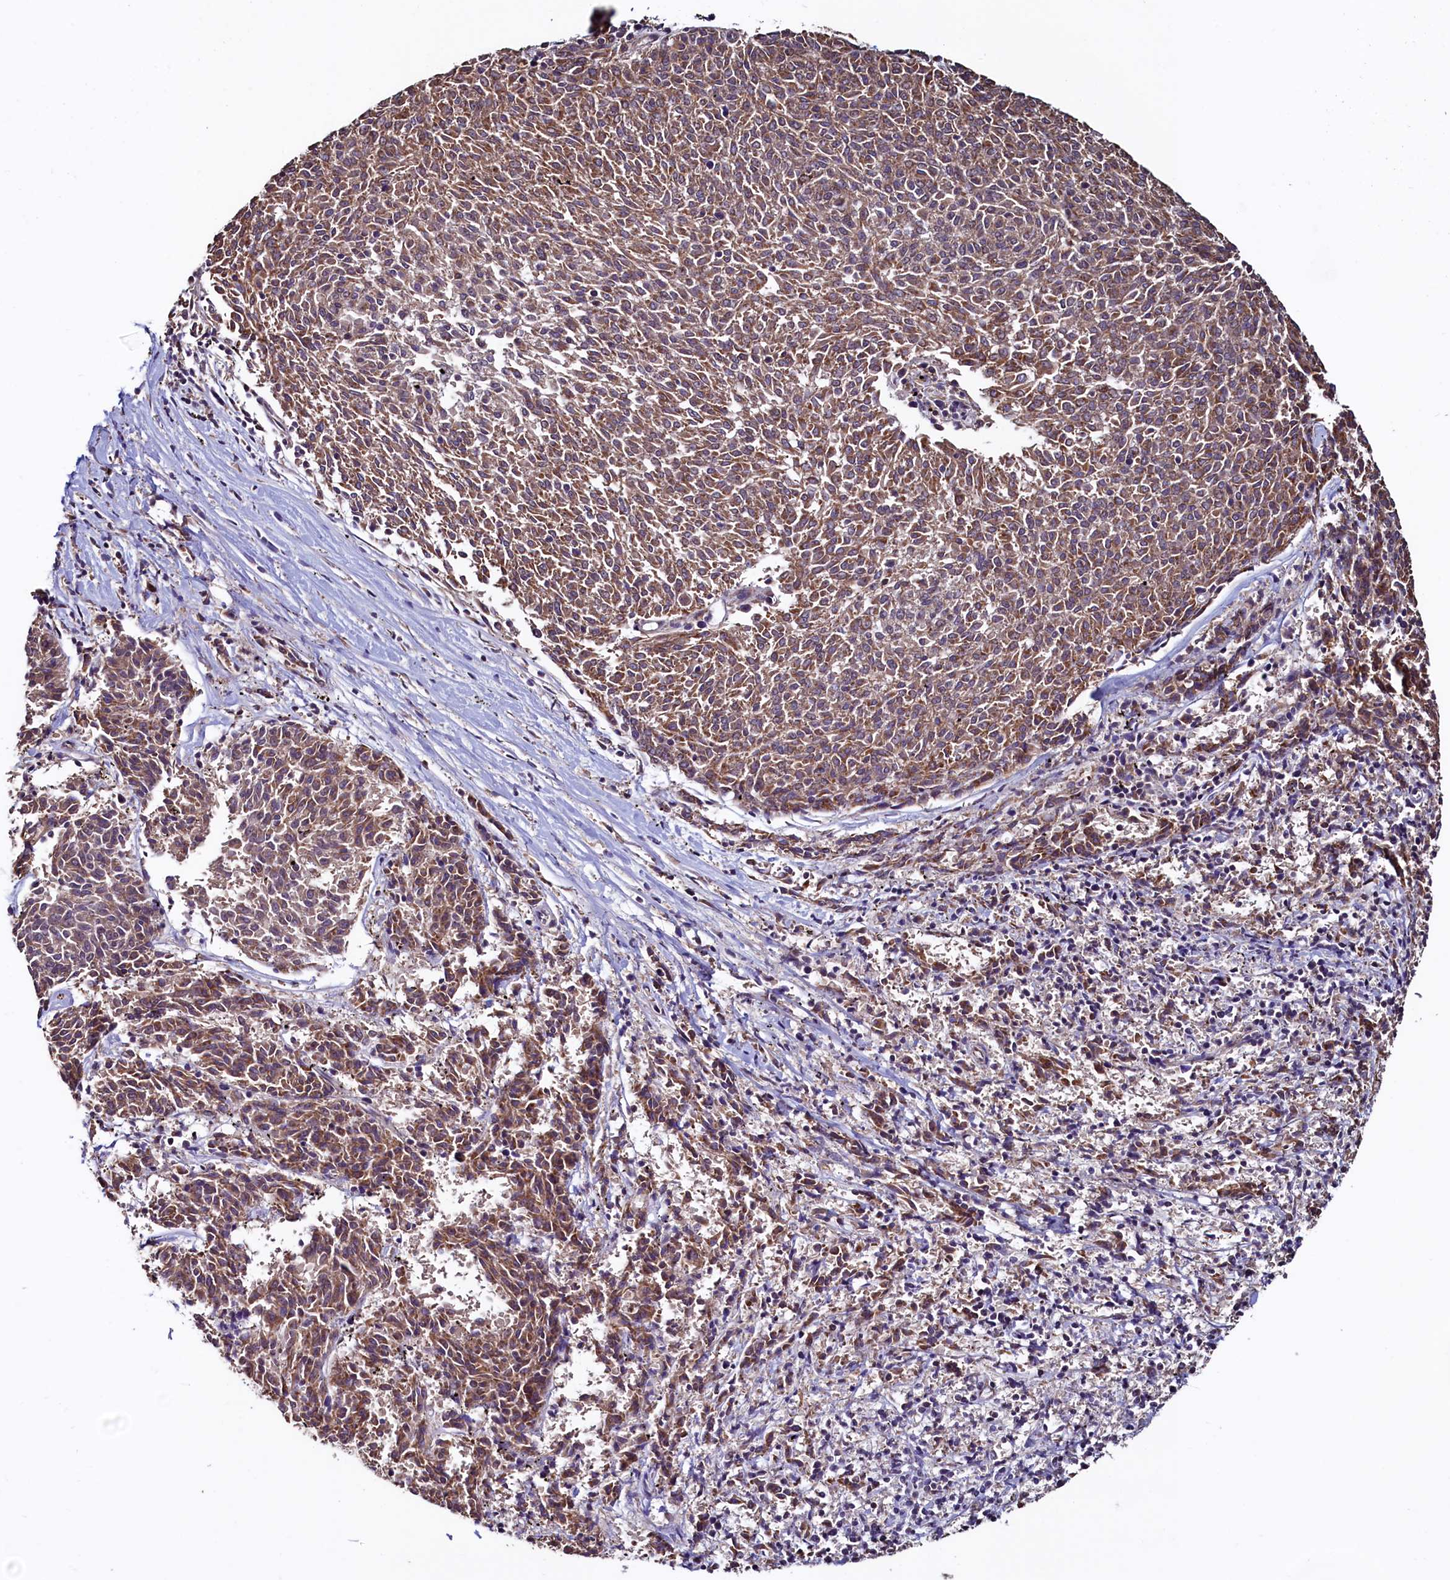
{"staining": {"intensity": "moderate", "quantity": ">75%", "location": "cytoplasmic/membranous"}, "tissue": "melanoma", "cell_type": "Tumor cells", "image_type": "cancer", "snomed": [{"axis": "morphology", "description": "Malignant melanoma, NOS"}, {"axis": "topography", "description": "Skin"}], "caption": "This micrograph displays immunohistochemistry (IHC) staining of melanoma, with medium moderate cytoplasmic/membranous expression in about >75% of tumor cells.", "gene": "RBFA", "patient": {"sex": "female", "age": 72}}